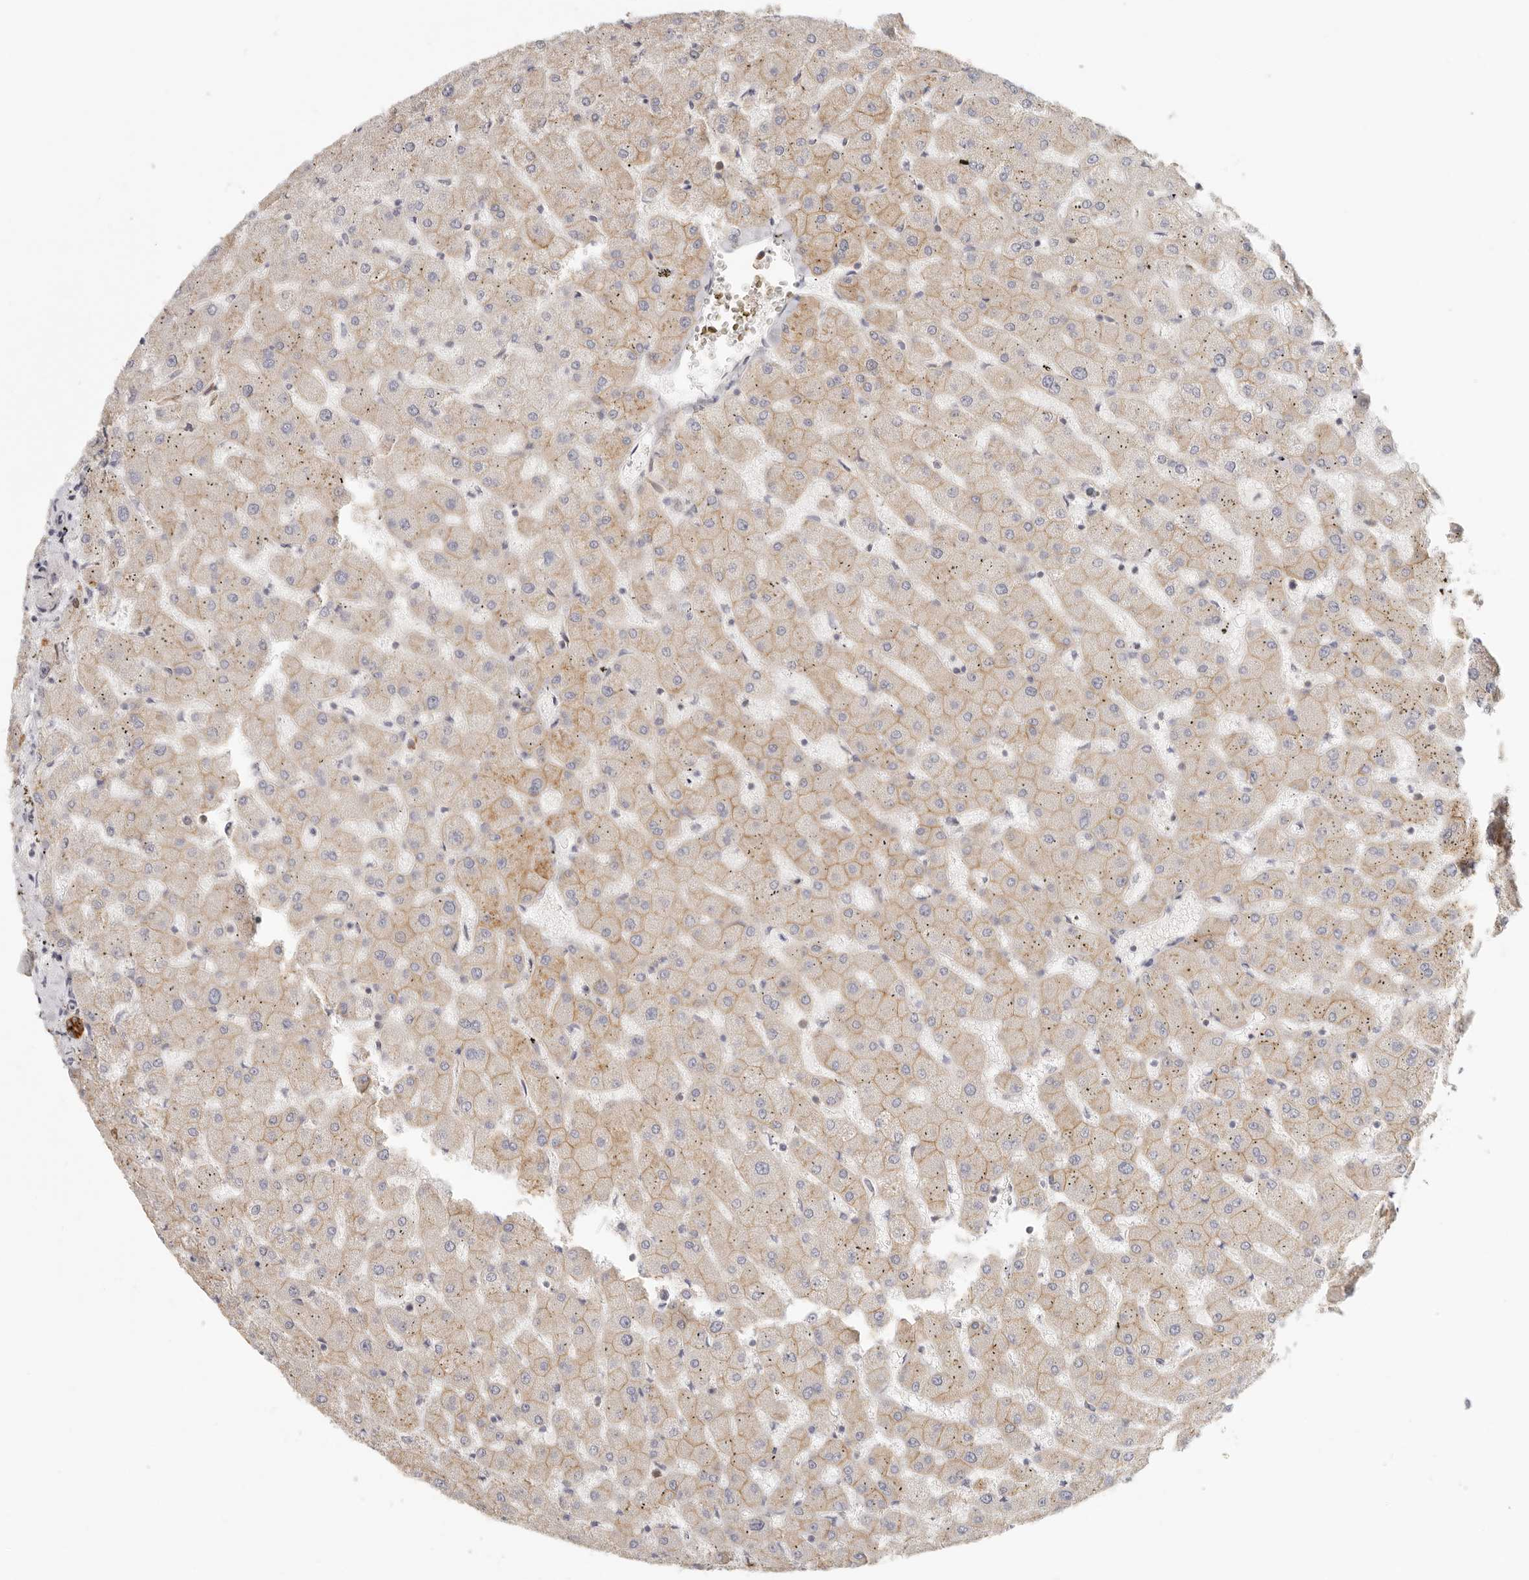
{"staining": {"intensity": "strong", "quantity": ">75%", "location": "cytoplasmic/membranous"}, "tissue": "liver", "cell_type": "Cholangiocytes", "image_type": "normal", "snomed": [{"axis": "morphology", "description": "Normal tissue, NOS"}, {"axis": "topography", "description": "Liver"}], "caption": "Cholangiocytes show high levels of strong cytoplasmic/membranous positivity in approximately >75% of cells in normal liver.", "gene": "ANXA9", "patient": {"sex": "female", "age": 63}}